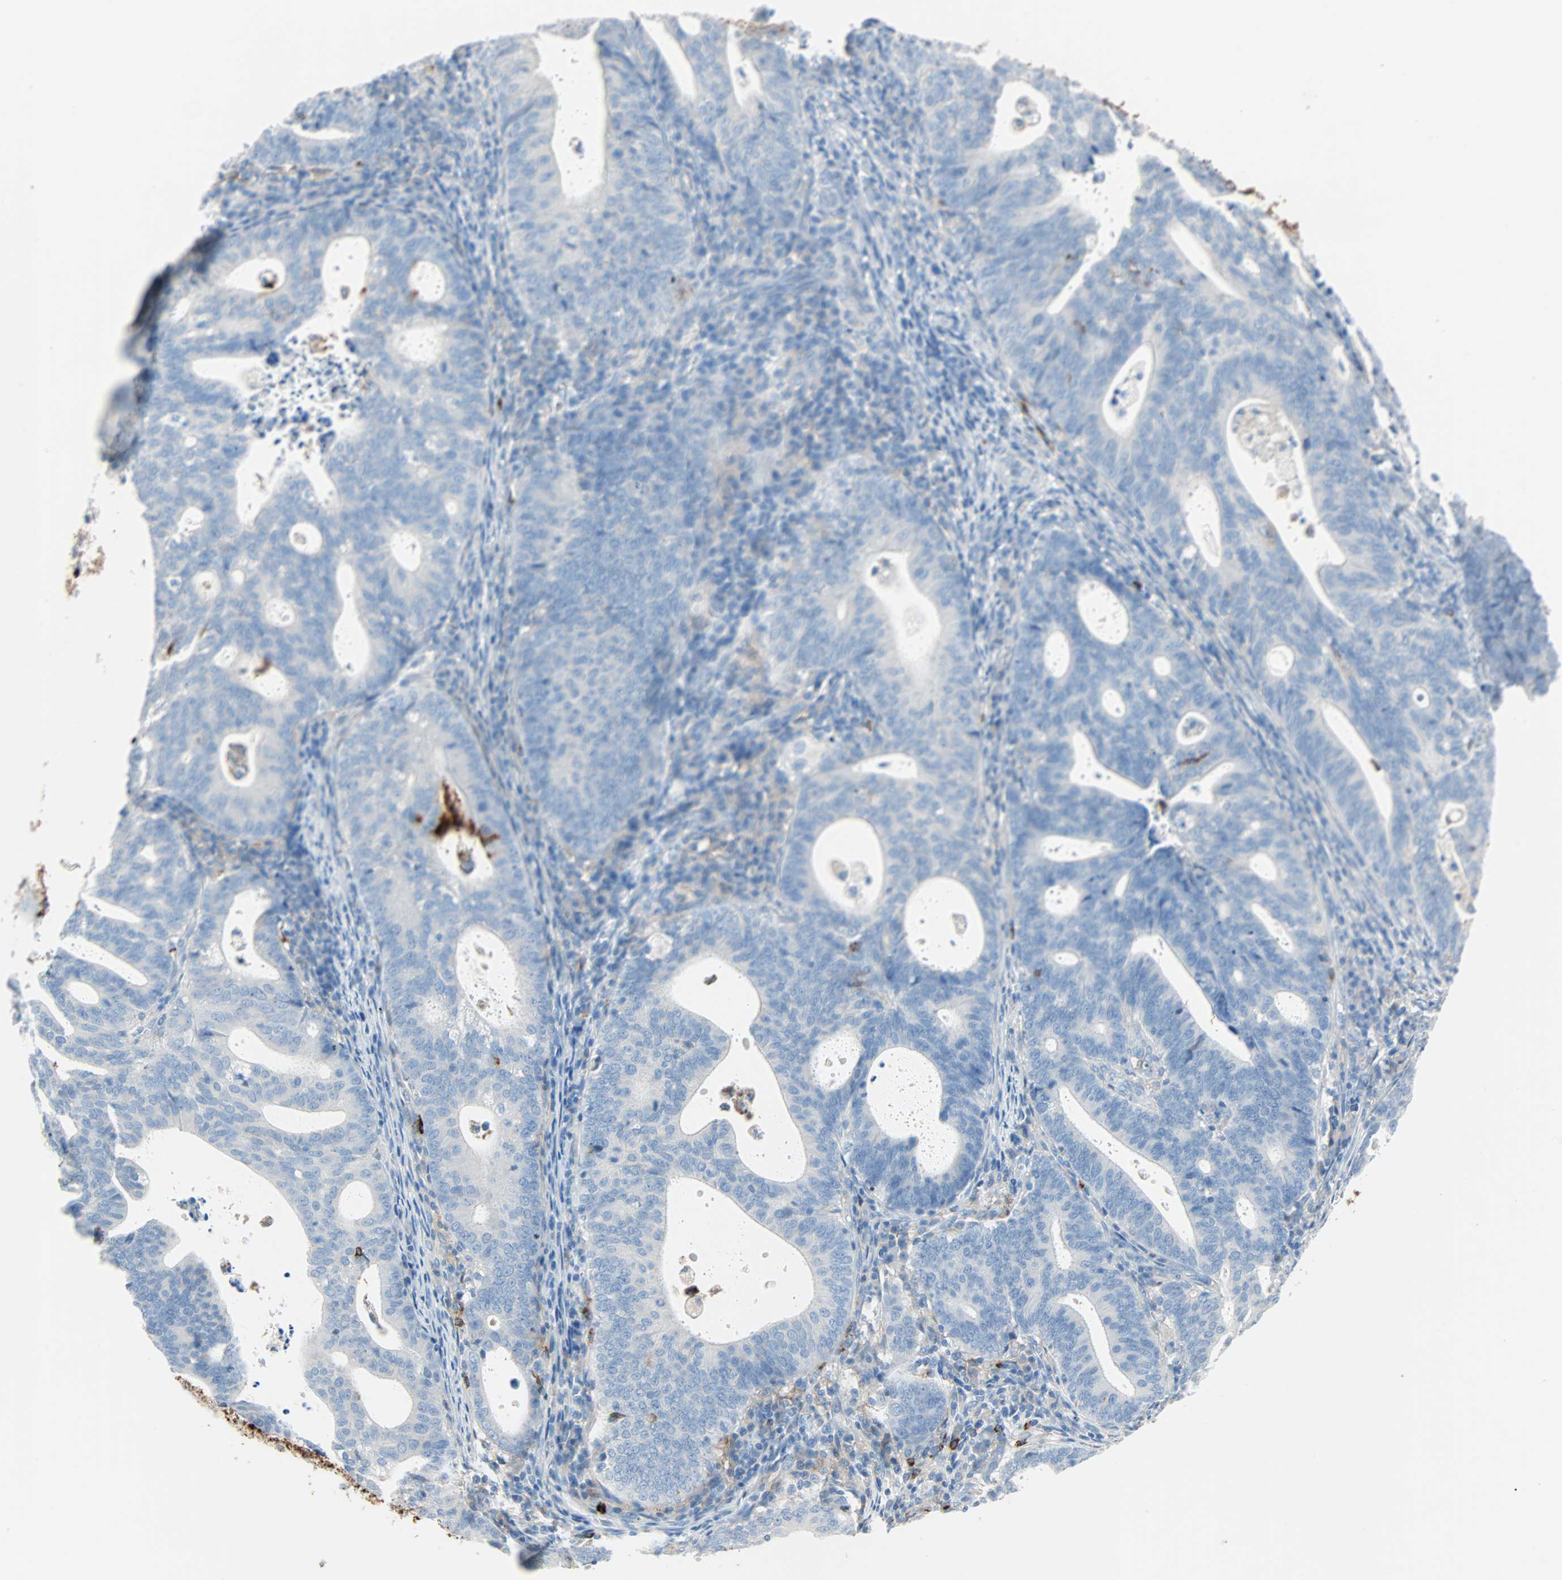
{"staining": {"intensity": "negative", "quantity": "none", "location": "none"}, "tissue": "endometrial cancer", "cell_type": "Tumor cells", "image_type": "cancer", "snomed": [{"axis": "morphology", "description": "Adenocarcinoma, NOS"}, {"axis": "topography", "description": "Uterus"}], "caption": "Tumor cells are negative for protein expression in human adenocarcinoma (endometrial).", "gene": "CLEC4A", "patient": {"sex": "female", "age": 83}}